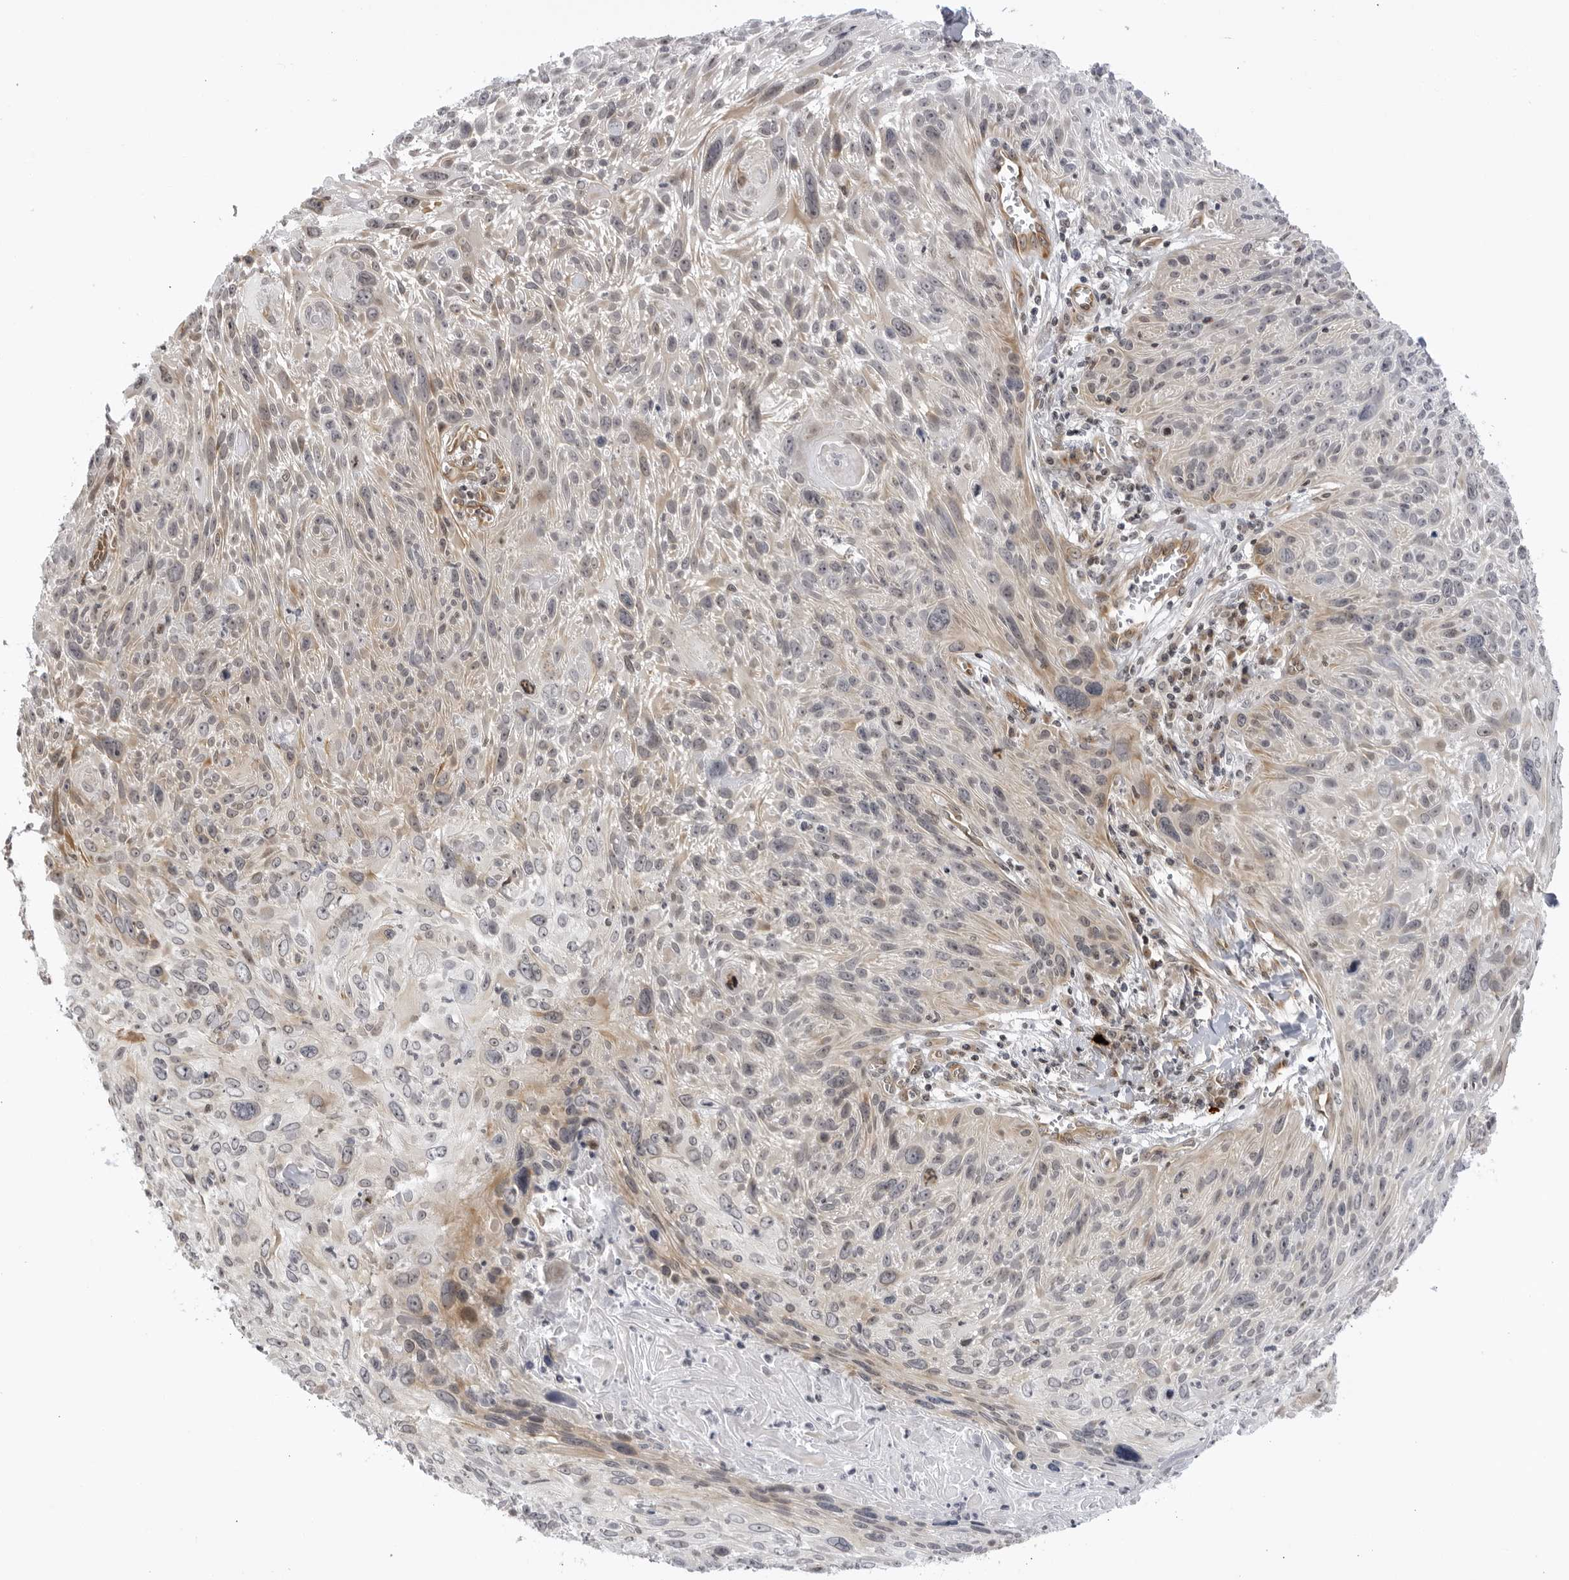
{"staining": {"intensity": "moderate", "quantity": "<25%", "location": "cytoplasmic/membranous"}, "tissue": "cervical cancer", "cell_type": "Tumor cells", "image_type": "cancer", "snomed": [{"axis": "morphology", "description": "Squamous cell carcinoma, NOS"}, {"axis": "topography", "description": "Cervix"}], "caption": "This is a micrograph of IHC staining of cervical cancer (squamous cell carcinoma), which shows moderate positivity in the cytoplasmic/membranous of tumor cells.", "gene": "CNBD1", "patient": {"sex": "female", "age": 51}}